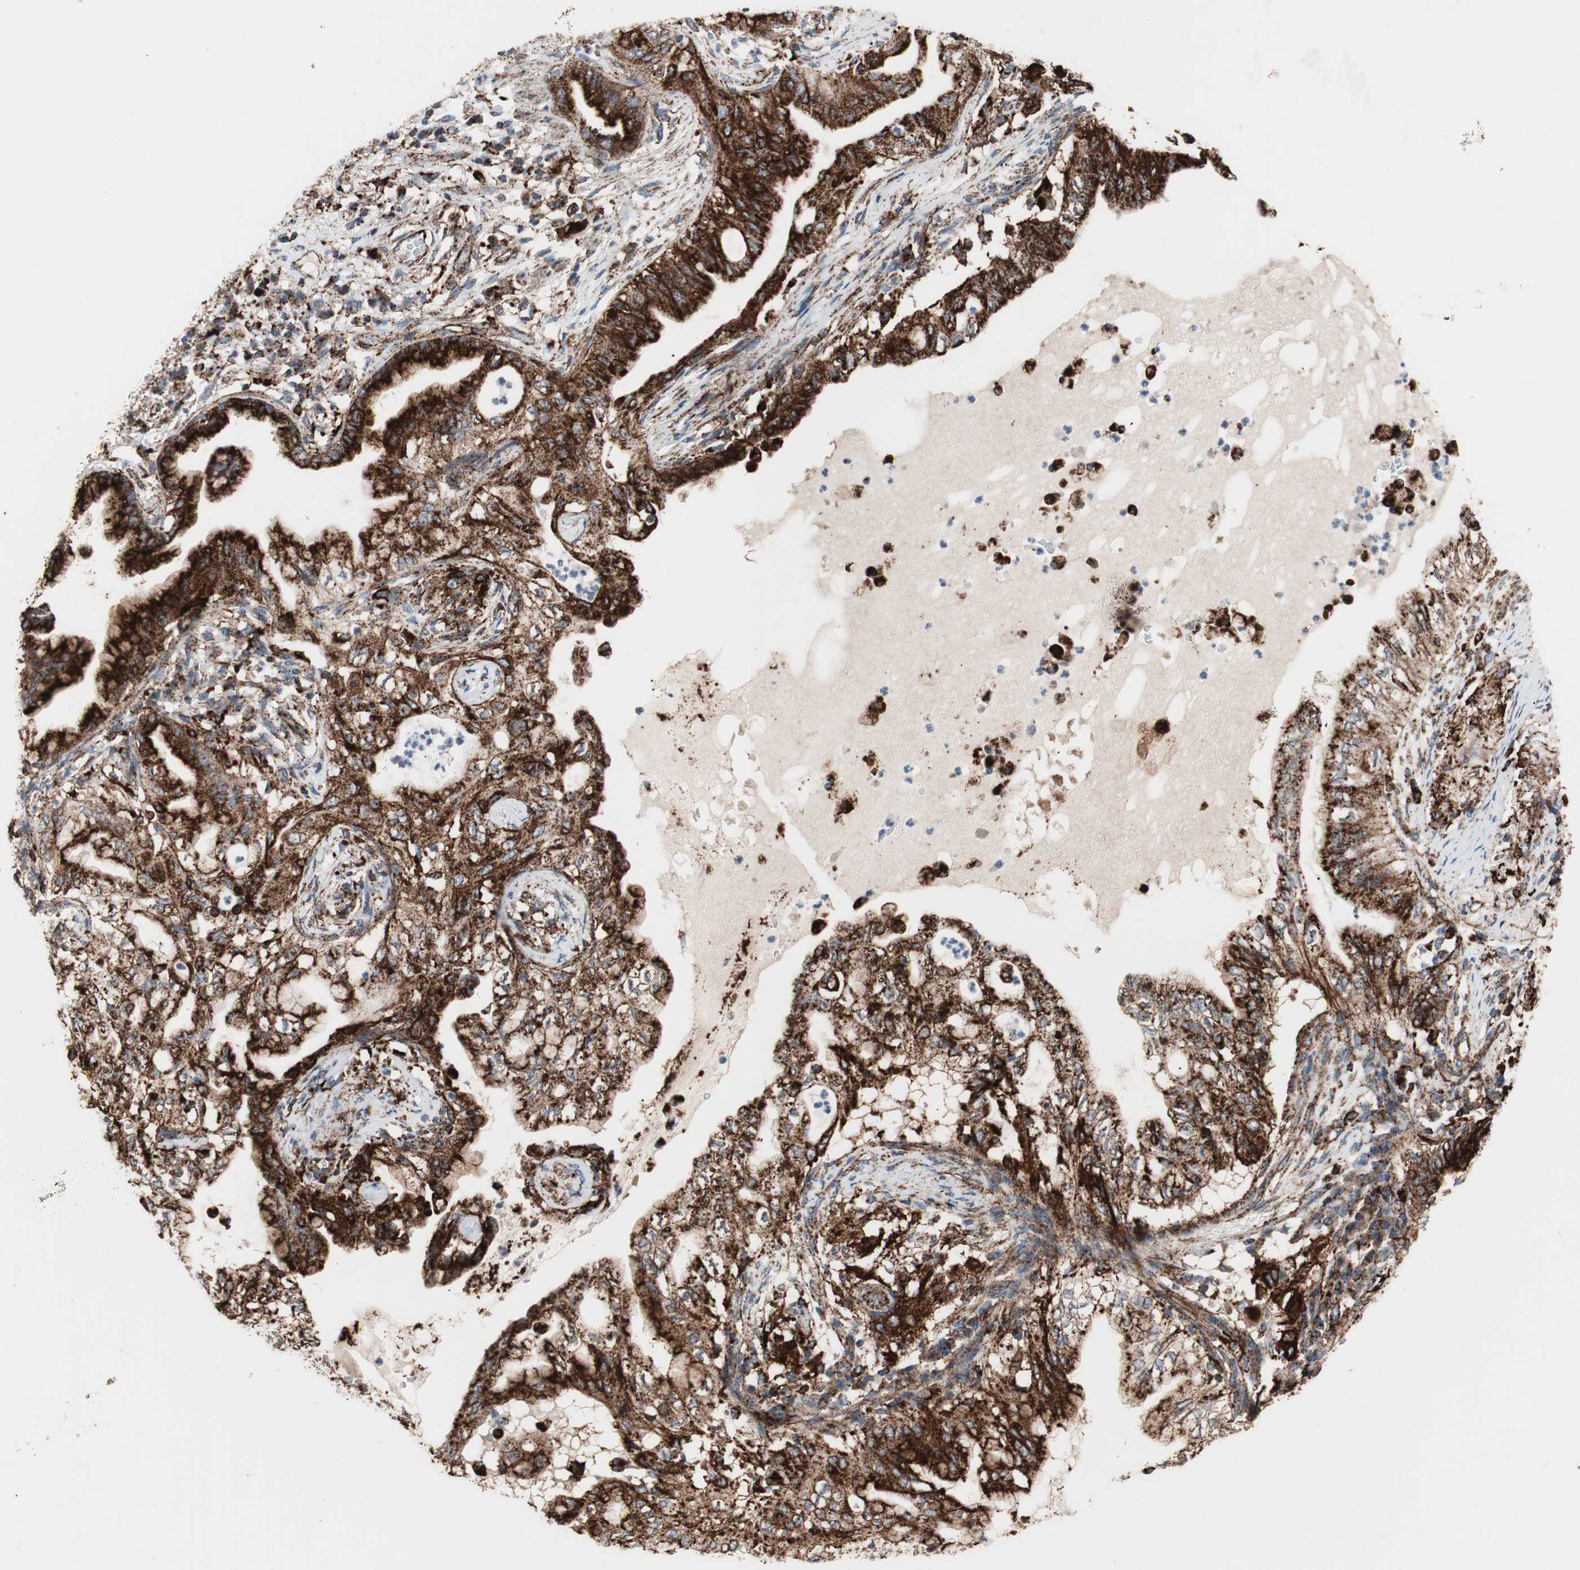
{"staining": {"intensity": "strong", "quantity": ">75%", "location": "cytoplasmic/membranous"}, "tissue": "lung cancer", "cell_type": "Tumor cells", "image_type": "cancer", "snomed": [{"axis": "morphology", "description": "Adenocarcinoma, NOS"}, {"axis": "topography", "description": "Lung"}], "caption": "Protein expression analysis of lung adenocarcinoma demonstrates strong cytoplasmic/membranous expression in about >75% of tumor cells.", "gene": "LAMP1", "patient": {"sex": "female", "age": 70}}